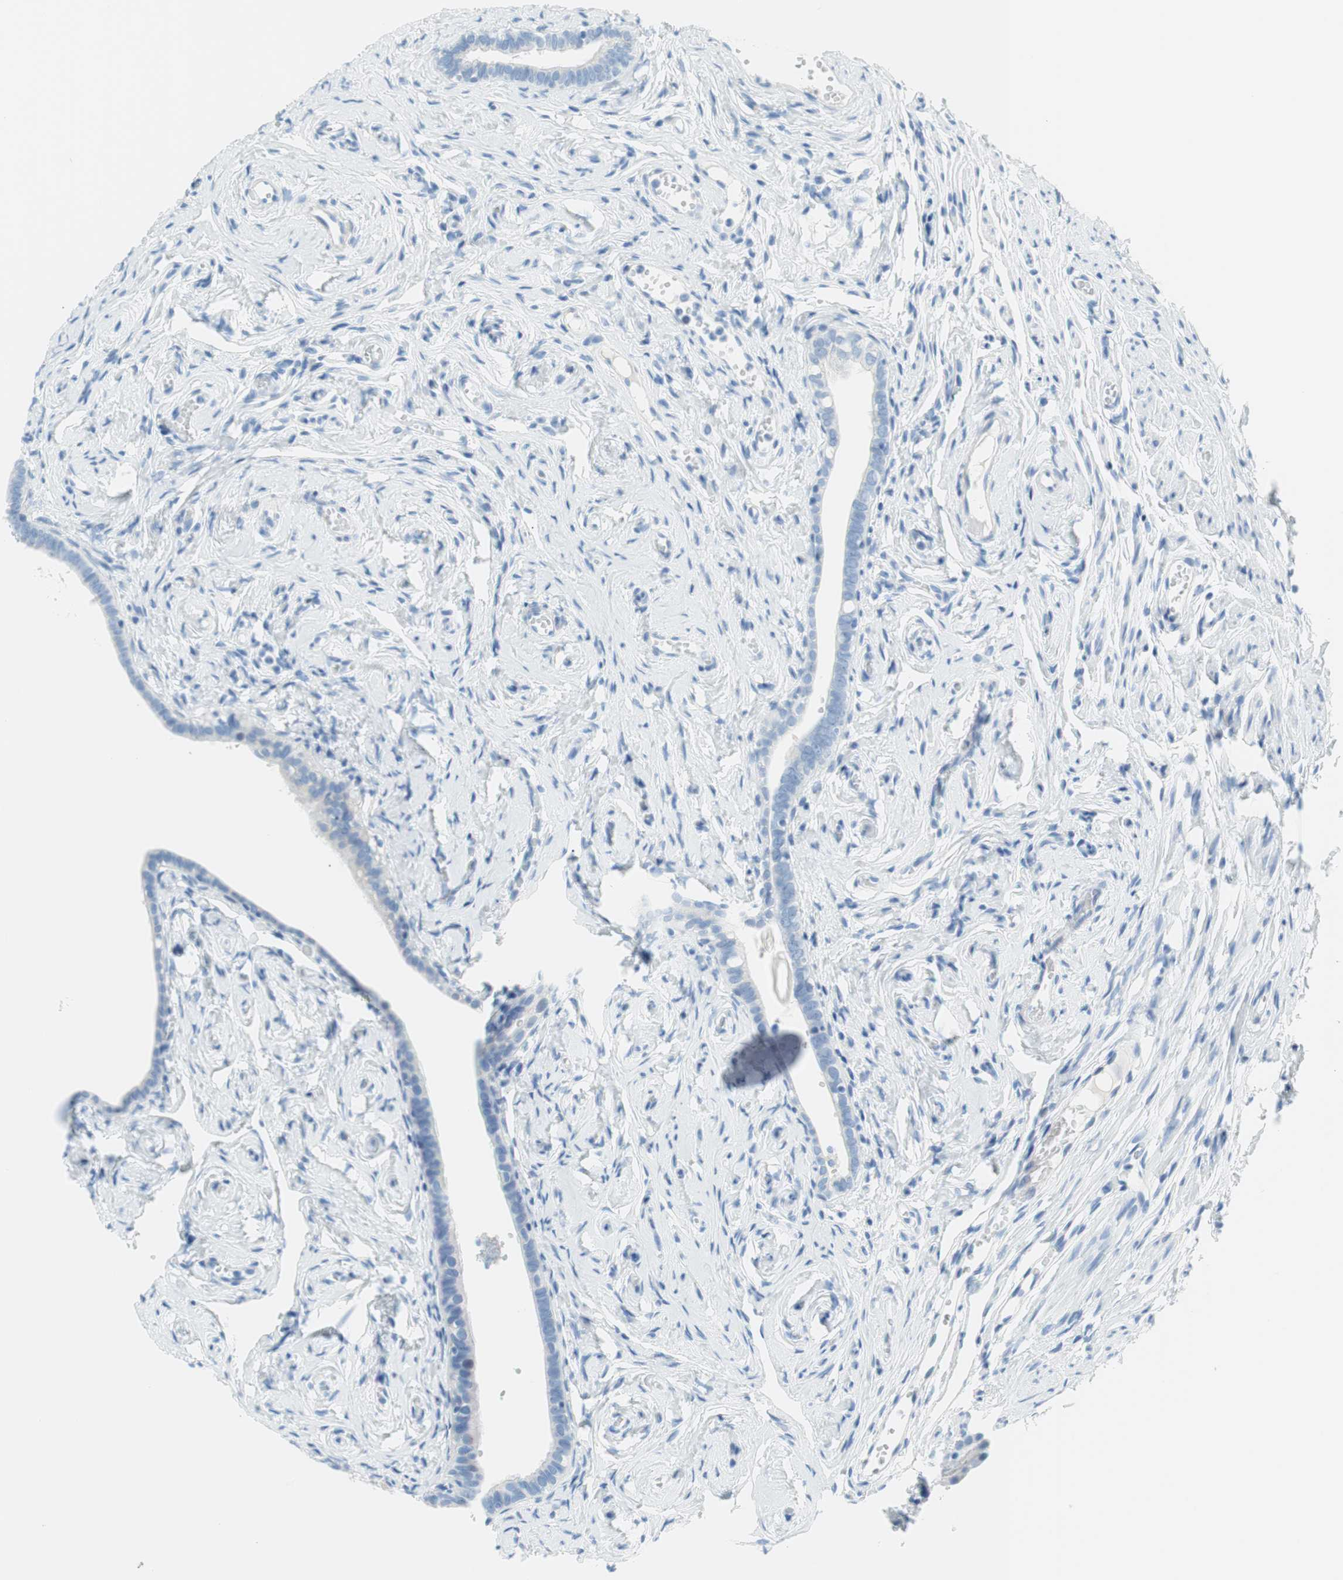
{"staining": {"intensity": "negative", "quantity": "none", "location": "none"}, "tissue": "fallopian tube", "cell_type": "Glandular cells", "image_type": "normal", "snomed": [{"axis": "morphology", "description": "Normal tissue, NOS"}, {"axis": "topography", "description": "Fallopian tube"}], "caption": "This photomicrograph is of normal fallopian tube stained with IHC to label a protein in brown with the nuclei are counter-stained blue. There is no expression in glandular cells.", "gene": "MYH1", "patient": {"sex": "female", "age": 71}}